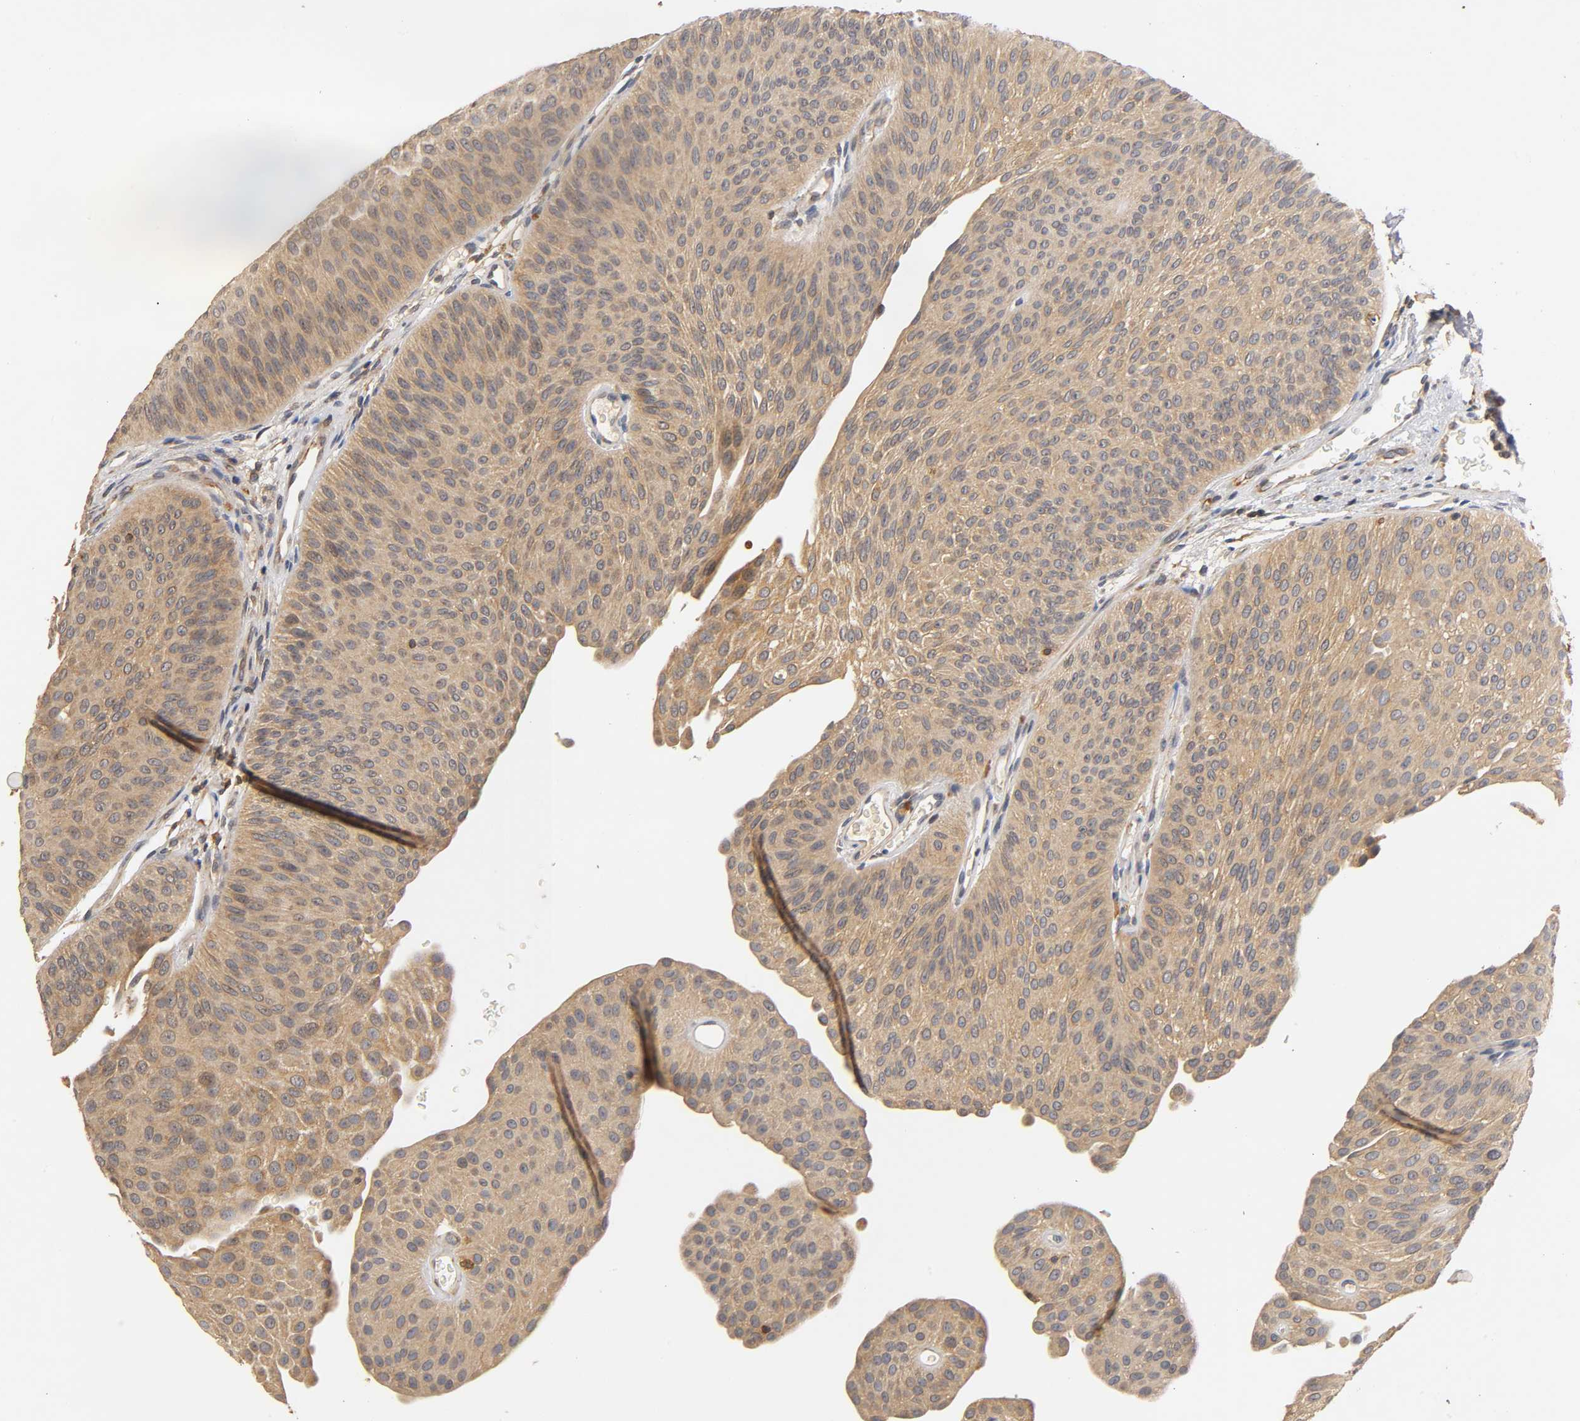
{"staining": {"intensity": "moderate", "quantity": ">75%", "location": "cytoplasmic/membranous"}, "tissue": "urothelial cancer", "cell_type": "Tumor cells", "image_type": "cancer", "snomed": [{"axis": "morphology", "description": "Urothelial carcinoma, Low grade"}, {"axis": "topography", "description": "Urinary bladder"}], "caption": "Immunohistochemistry photomicrograph of neoplastic tissue: urothelial carcinoma (low-grade) stained using immunohistochemistry shows medium levels of moderate protein expression localized specifically in the cytoplasmic/membranous of tumor cells, appearing as a cytoplasmic/membranous brown color.", "gene": "SCAP", "patient": {"sex": "female", "age": 60}}